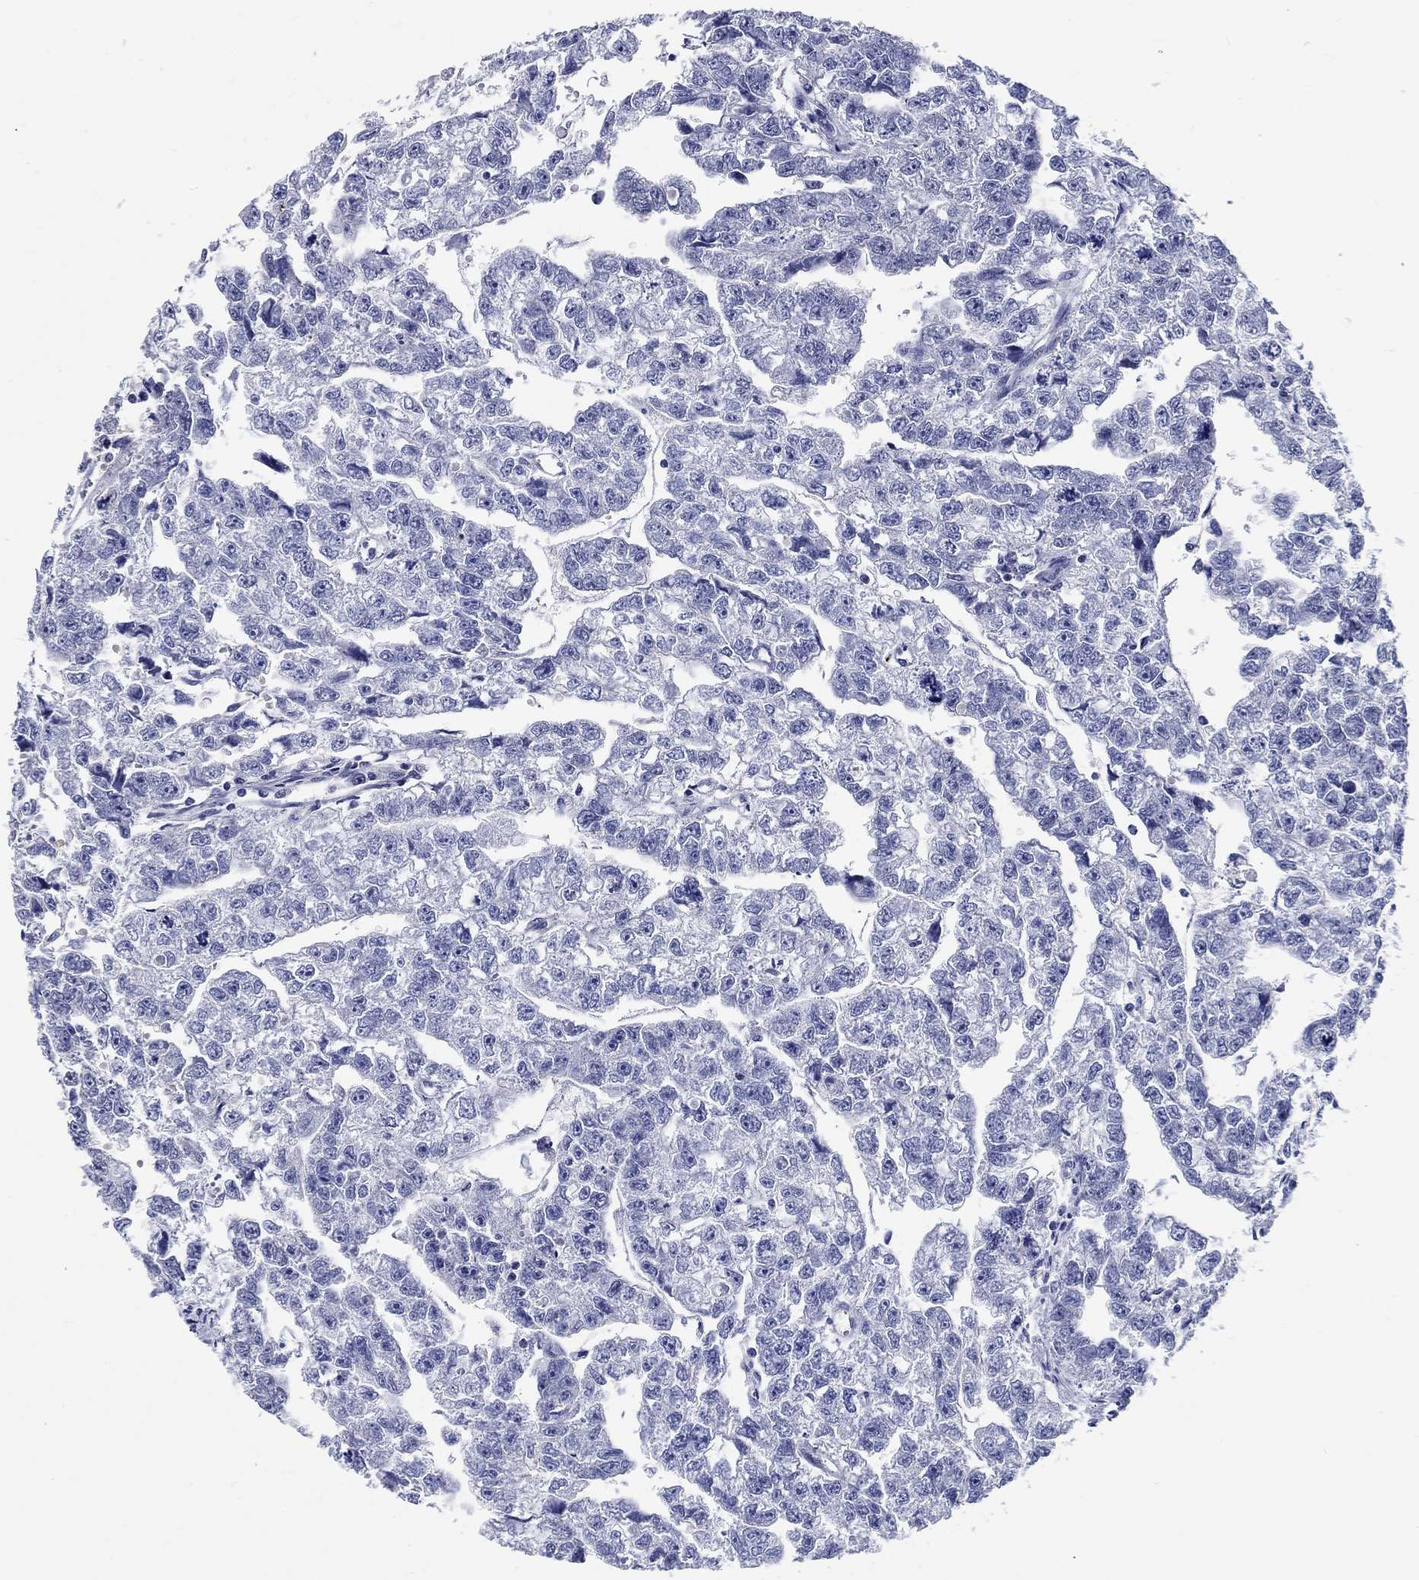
{"staining": {"intensity": "negative", "quantity": "none", "location": "none"}, "tissue": "testis cancer", "cell_type": "Tumor cells", "image_type": "cancer", "snomed": [{"axis": "morphology", "description": "Carcinoma, Embryonal, NOS"}, {"axis": "morphology", "description": "Teratoma, malignant, NOS"}, {"axis": "topography", "description": "Testis"}], "caption": "Testis cancer (embryonal carcinoma) stained for a protein using immunohistochemistry (IHC) displays no staining tumor cells.", "gene": "GRIN1", "patient": {"sex": "male", "age": 44}}